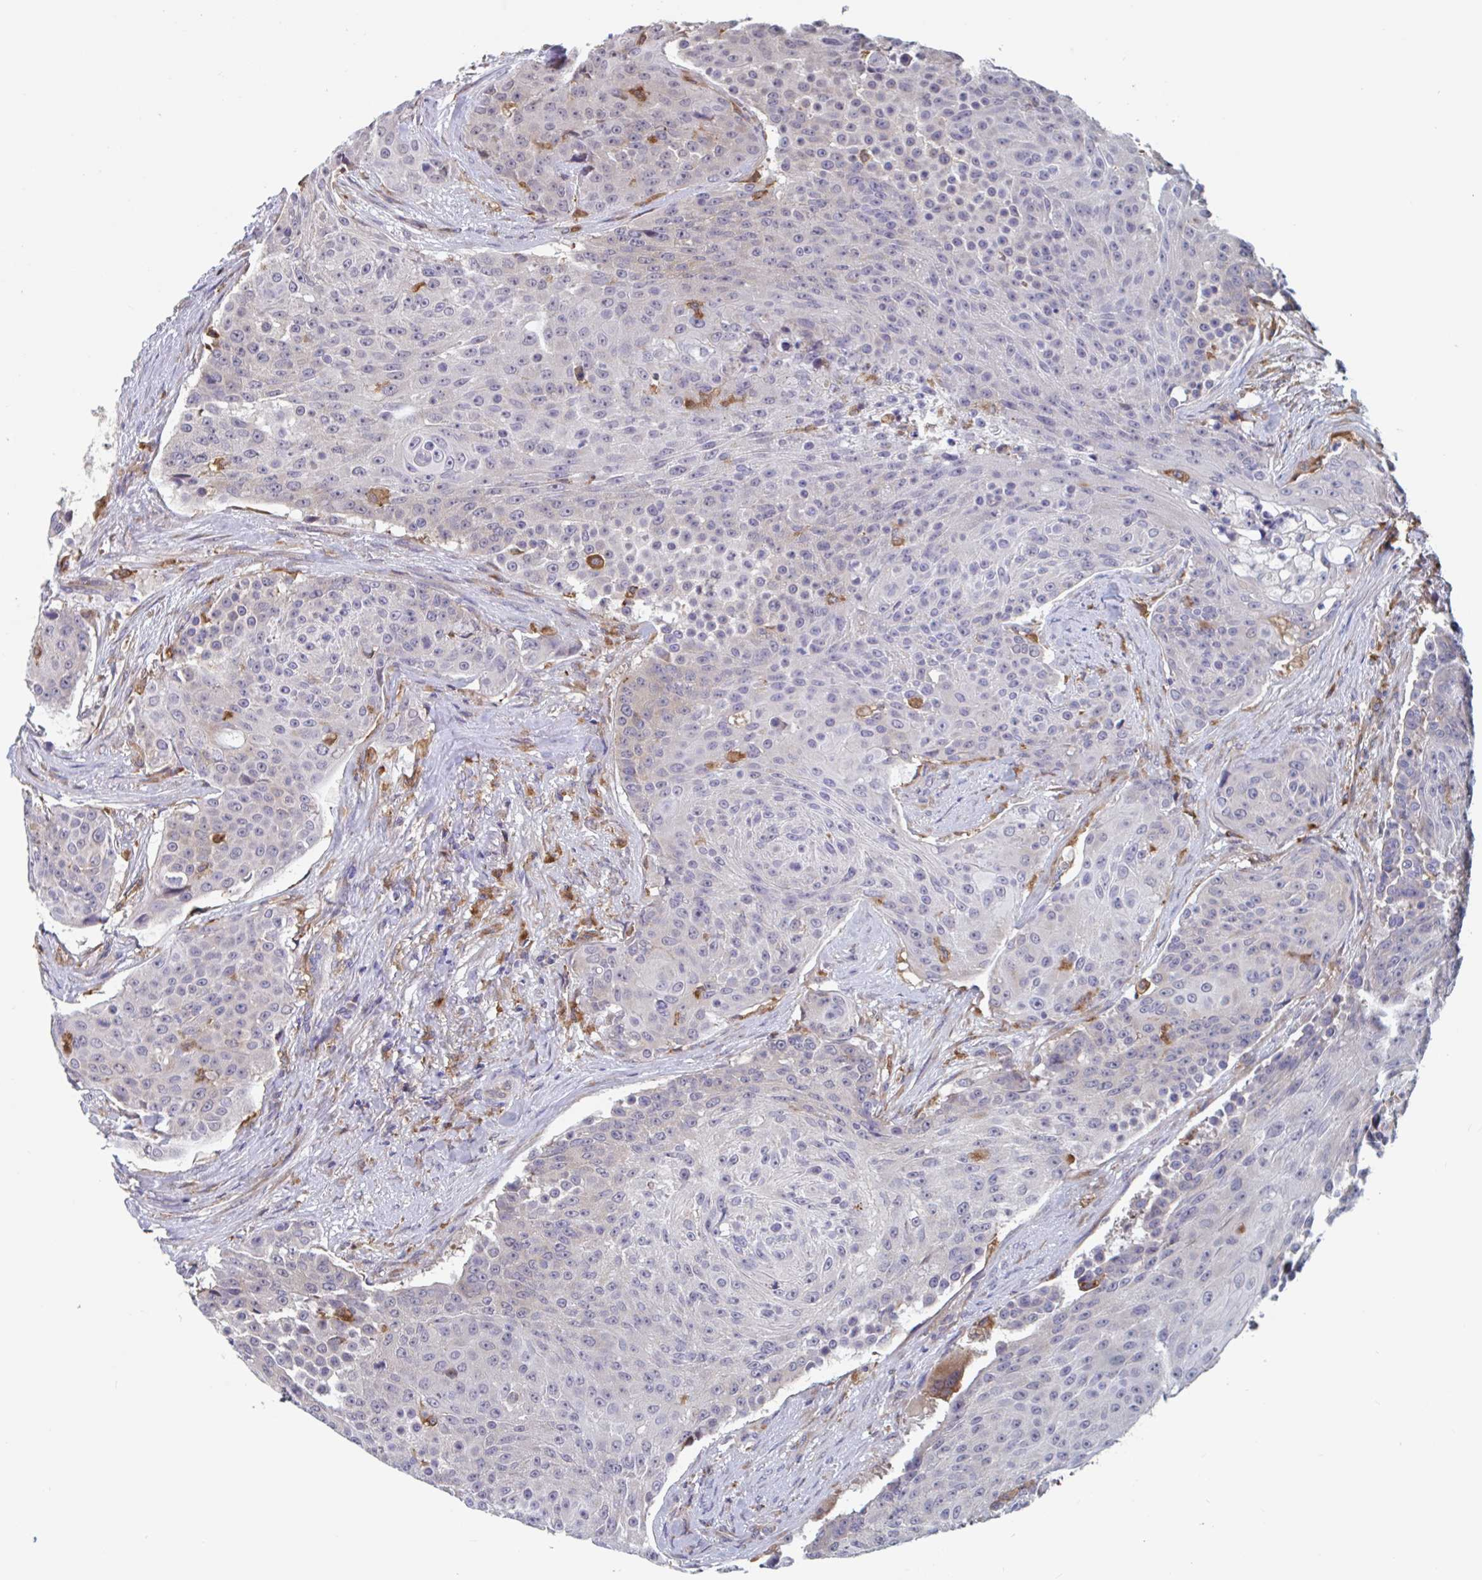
{"staining": {"intensity": "strong", "quantity": "<25%", "location": "cytoplasmic/membranous"}, "tissue": "urothelial cancer", "cell_type": "Tumor cells", "image_type": "cancer", "snomed": [{"axis": "morphology", "description": "Urothelial carcinoma, High grade"}, {"axis": "topography", "description": "Urinary bladder"}], "caption": "Tumor cells reveal strong cytoplasmic/membranous positivity in approximately <25% of cells in urothelial carcinoma (high-grade).", "gene": "SNX8", "patient": {"sex": "female", "age": 63}}